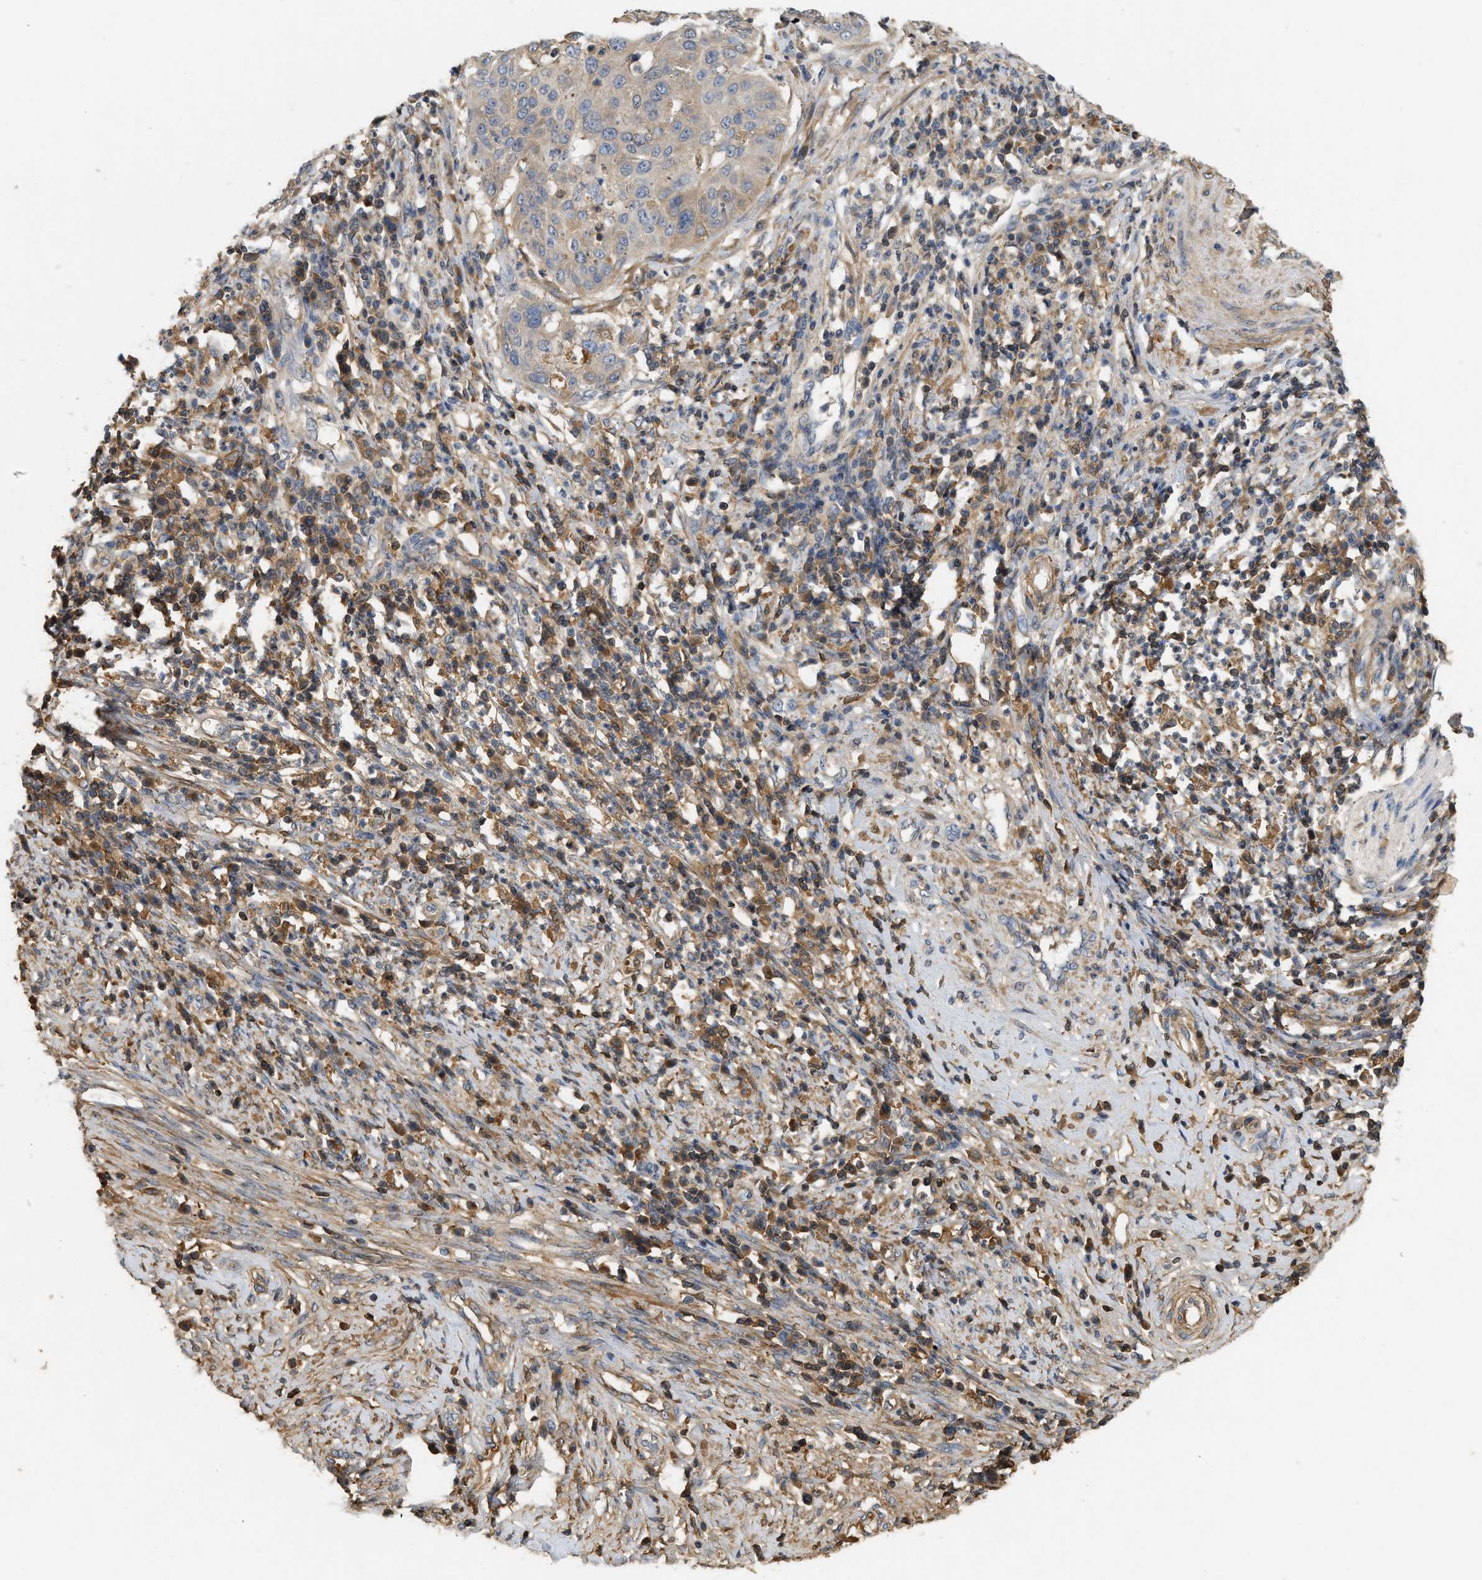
{"staining": {"intensity": "moderate", "quantity": ">75%", "location": "cytoplasmic/membranous"}, "tissue": "cervical cancer", "cell_type": "Tumor cells", "image_type": "cancer", "snomed": [{"axis": "morphology", "description": "Normal tissue, NOS"}, {"axis": "morphology", "description": "Squamous cell carcinoma, NOS"}, {"axis": "topography", "description": "Cervix"}], "caption": "Cervical cancer stained with IHC demonstrates moderate cytoplasmic/membranous staining in about >75% of tumor cells. (DAB (3,3'-diaminobenzidine) IHC, brown staining for protein, blue staining for nuclei).", "gene": "F8", "patient": {"sex": "female", "age": 39}}